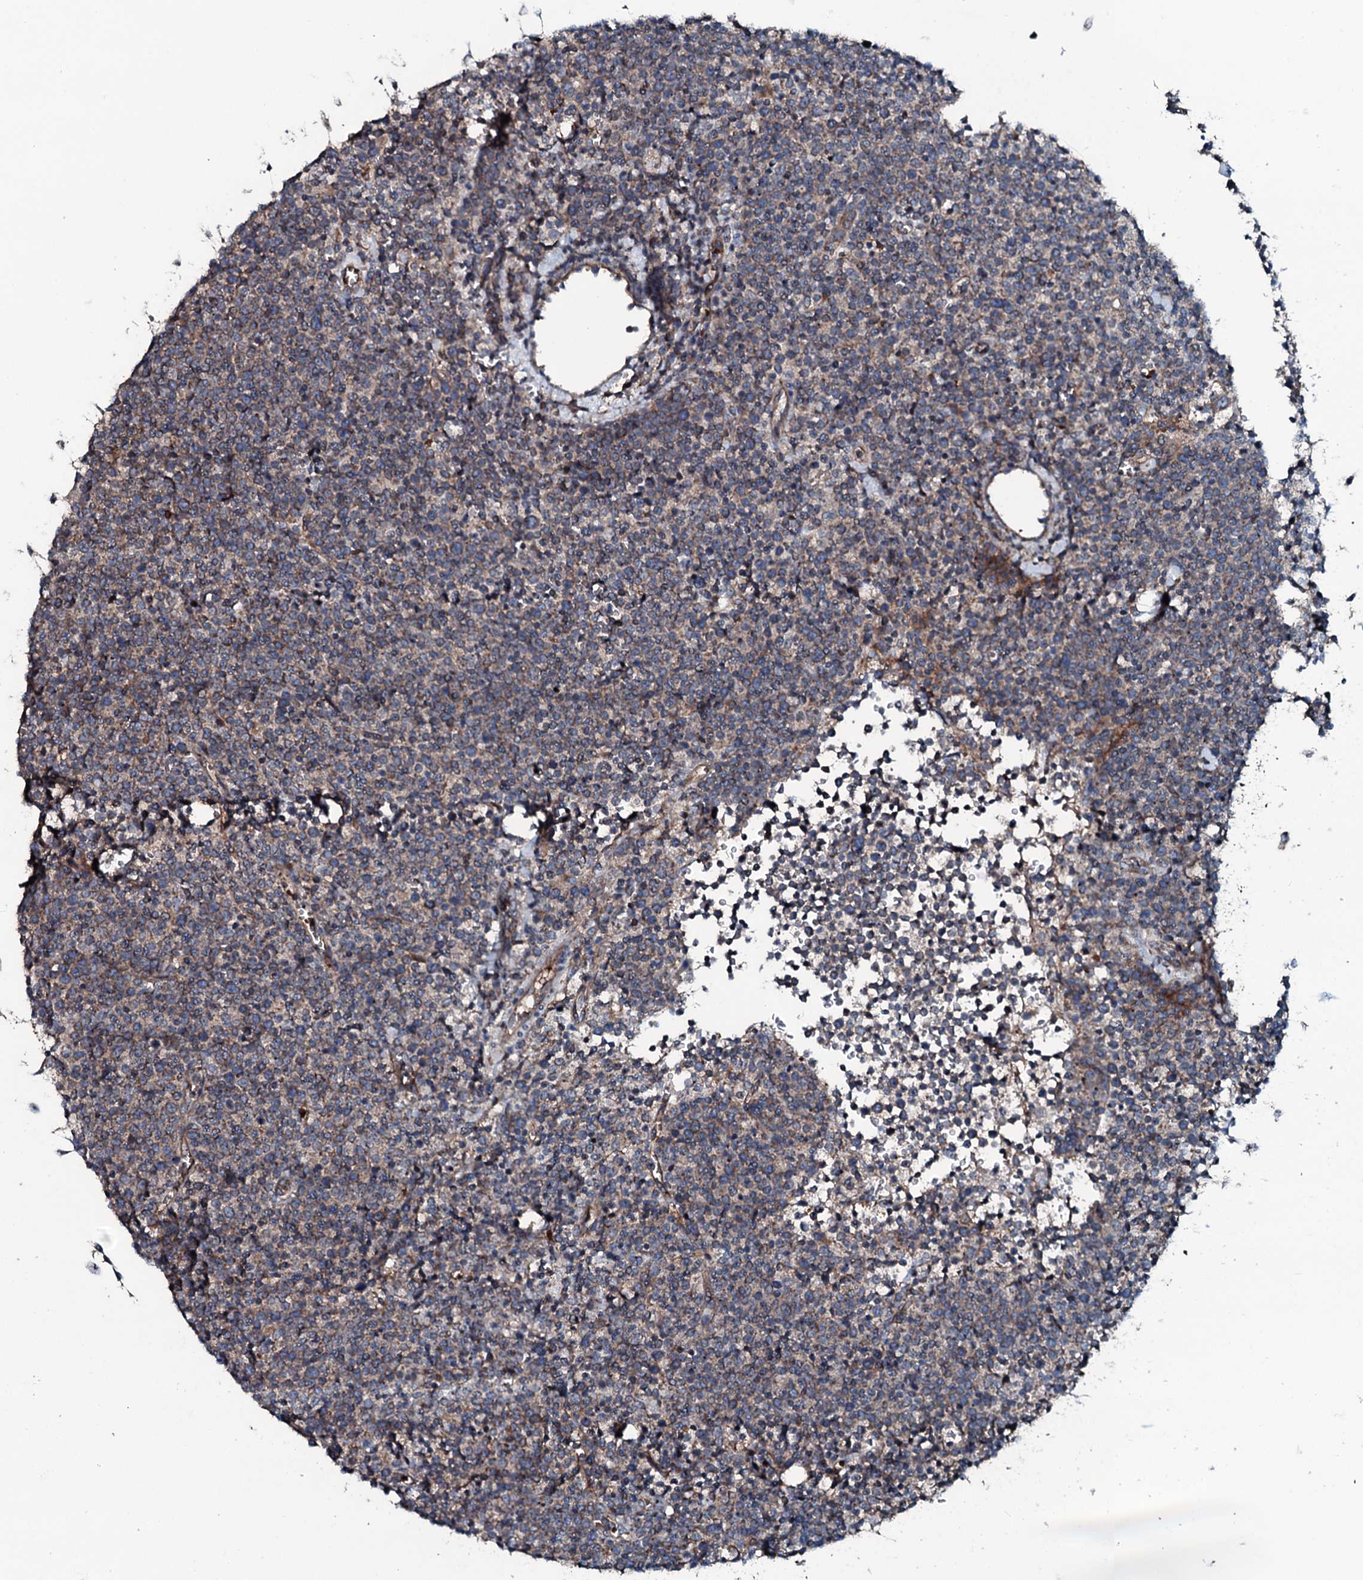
{"staining": {"intensity": "weak", "quantity": "25%-75%", "location": "cytoplasmic/membranous"}, "tissue": "lymphoma", "cell_type": "Tumor cells", "image_type": "cancer", "snomed": [{"axis": "morphology", "description": "Malignant lymphoma, non-Hodgkin's type, High grade"}, {"axis": "topography", "description": "Lymph node"}], "caption": "IHC staining of lymphoma, which demonstrates low levels of weak cytoplasmic/membranous staining in about 25%-75% of tumor cells indicating weak cytoplasmic/membranous protein expression. The staining was performed using DAB (brown) for protein detection and nuclei were counterstained in hematoxylin (blue).", "gene": "TRIM7", "patient": {"sex": "male", "age": 61}}